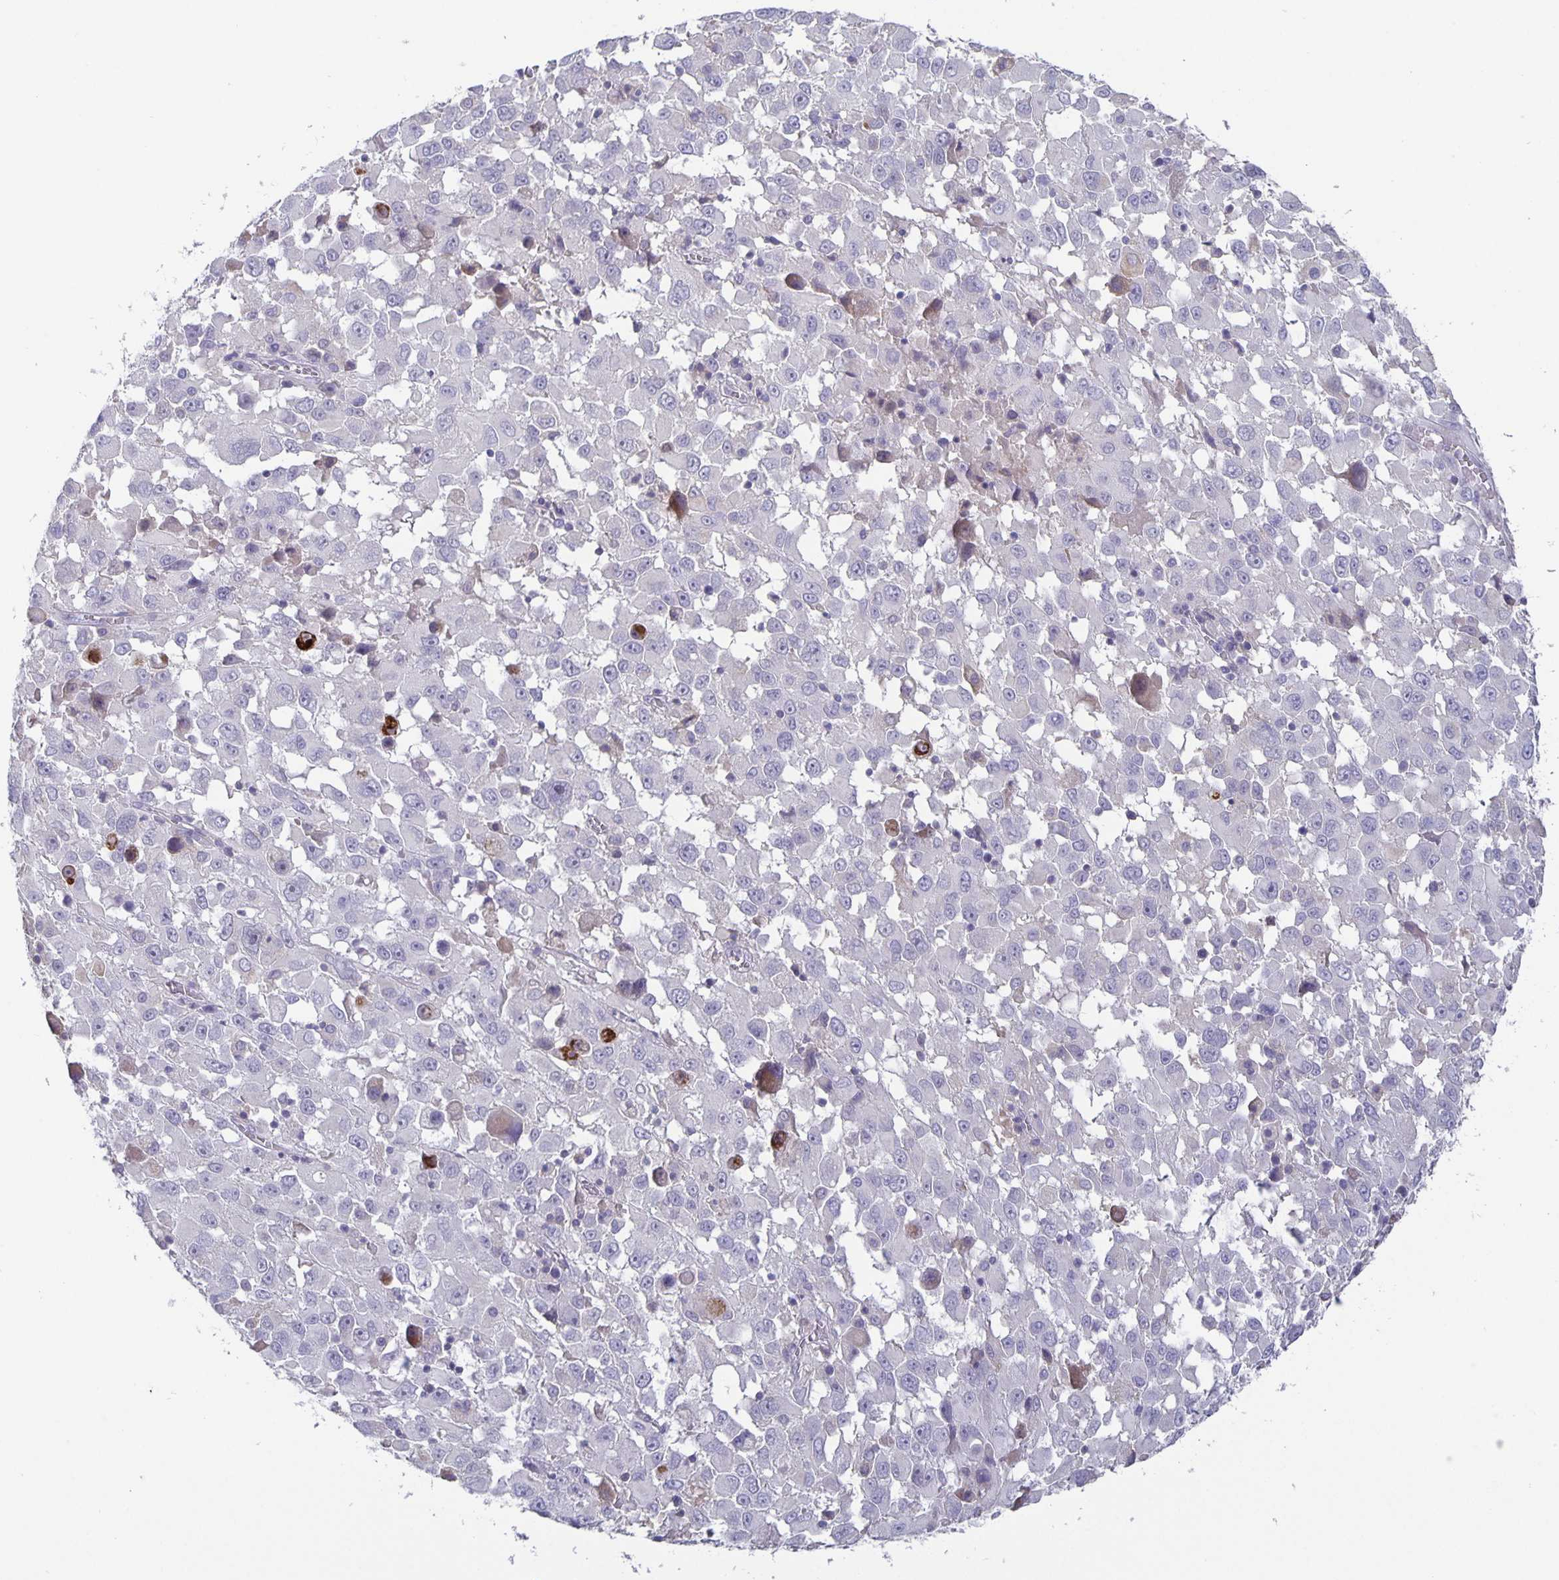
{"staining": {"intensity": "negative", "quantity": "none", "location": "none"}, "tissue": "melanoma", "cell_type": "Tumor cells", "image_type": "cancer", "snomed": [{"axis": "morphology", "description": "Malignant melanoma, Metastatic site"}, {"axis": "topography", "description": "Soft tissue"}], "caption": "This is an immunohistochemistry image of melanoma. There is no staining in tumor cells.", "gene": "GDF15", "patient": {"sex": "male", "age": 50}}